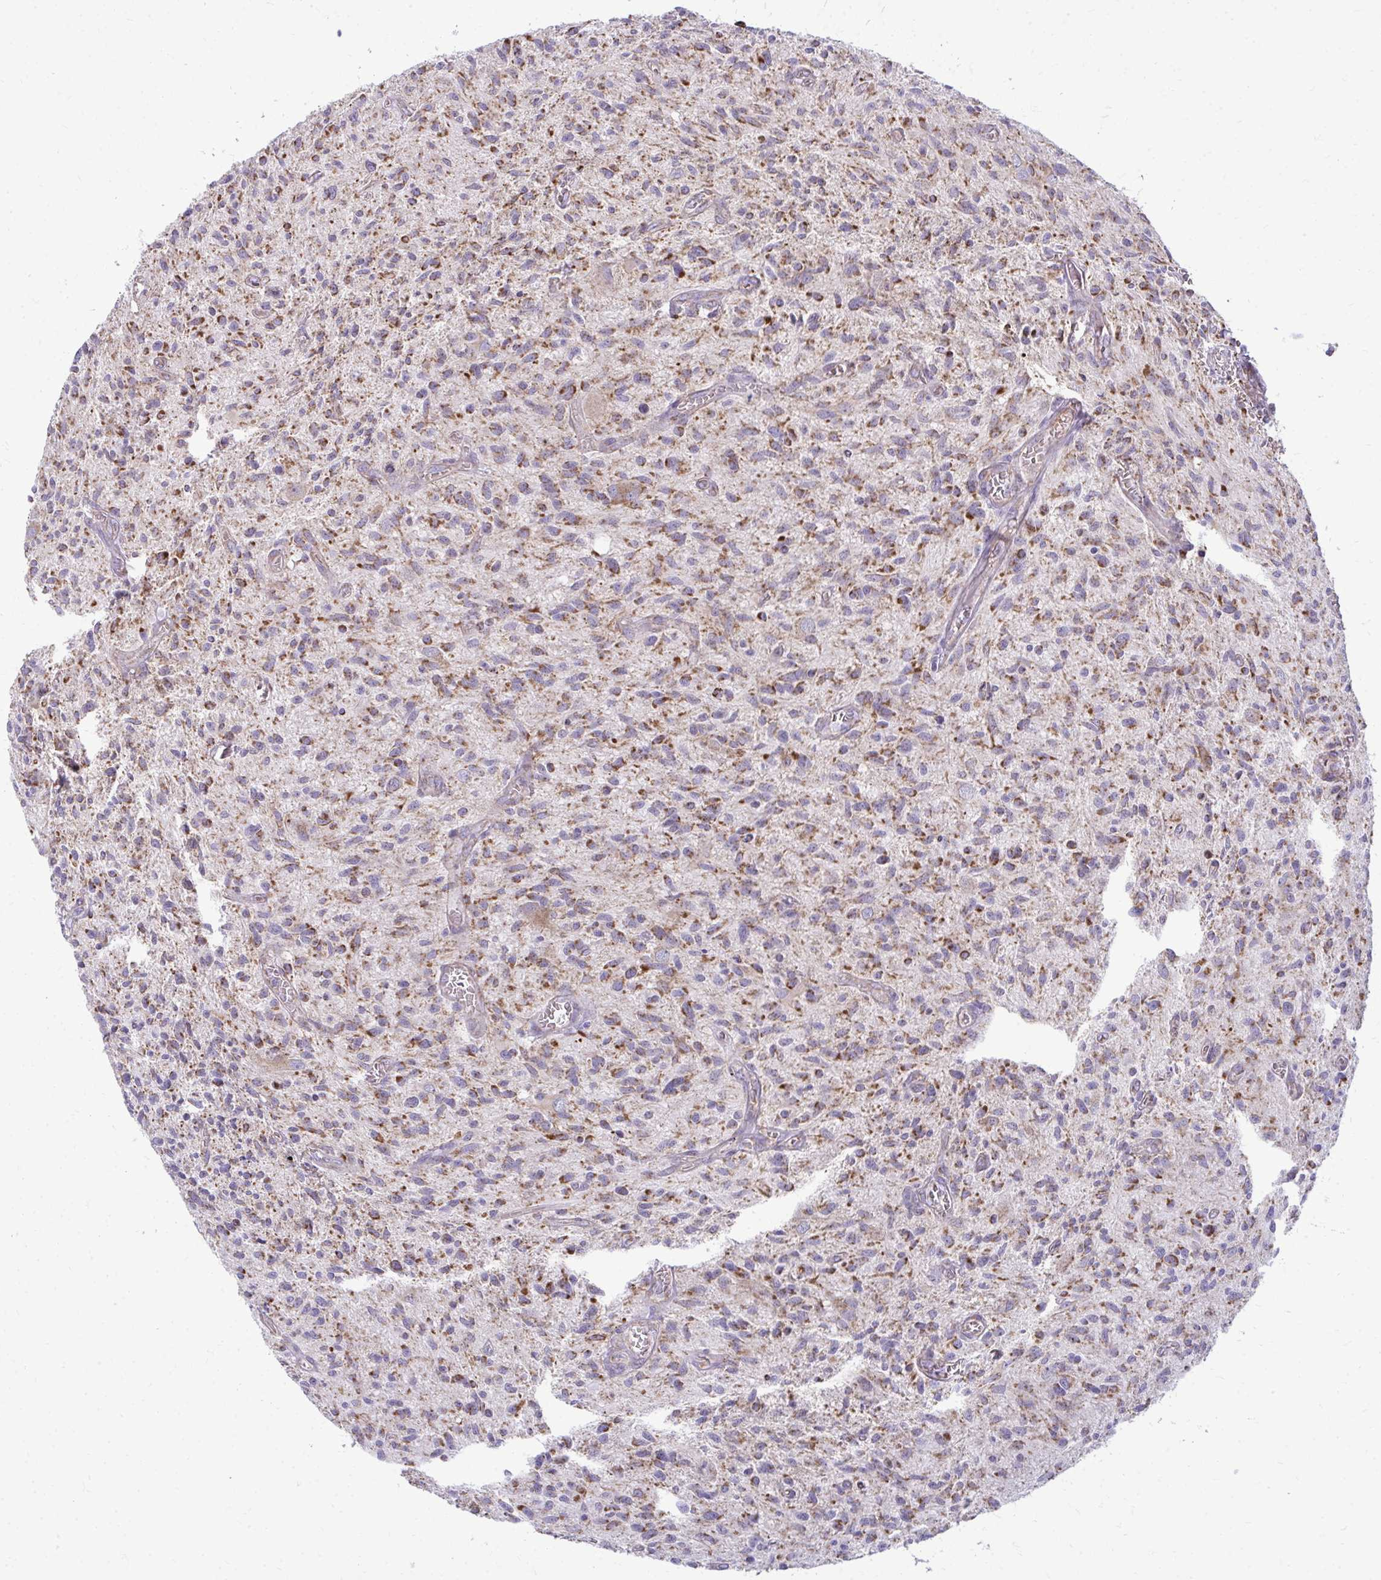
{"staining": {"intensity": "moderate", "quantity": "25%-75%", "location": "cytoplasmic/membranous"}, "tissue": "glioma", "cell_type": "Tumor cells", "image_type": "cancer", "snomed": [{"axis": "morphology", "description": "Glioma, malignant, High grade"}, {"axis": "topography", "description": "Brain"}], "caption": "IHC staining of high-grade glioma (malignant), which exhibits medium levels of moderate cytoplasmic/membranous positivity in approximately 25%-75% of tumor cells indicating moderate cytoplasmic/membranous protein positivity. The staining was performed using DAB (brown) for protein detection and nuclei were counterstained in hematoxylin (blue).", "gene": "IFIT1", "patient": {"sex": "male", "age": 75}}